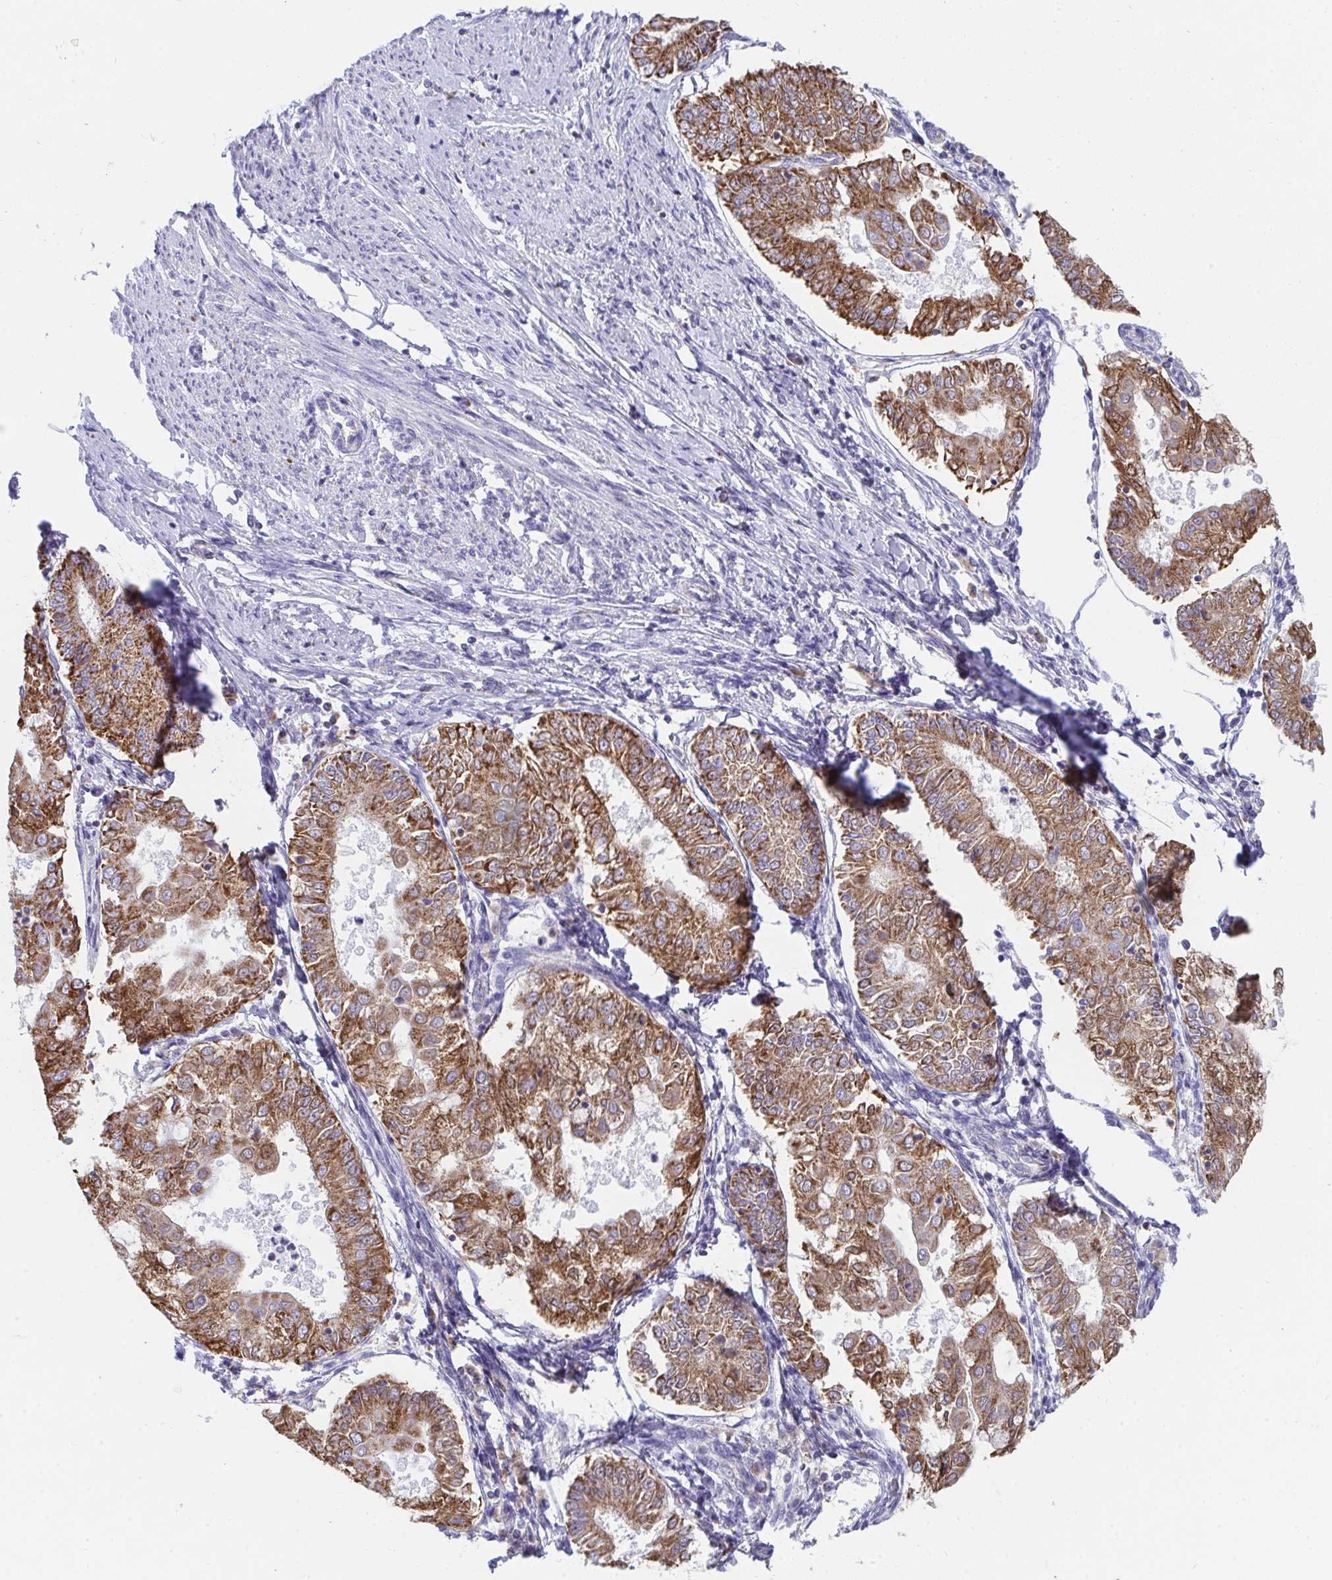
{"staining": {"intensity": "moderate", "quantity": ">75%", "location": "cytoplasmic/membranous"}, "tissue": "endometrial cancer", "cell_type": "Tumor cells", "image_type": "cancer", "snomed": [{"axis": "morphology", "description": "Adenocarcinoma, NOS"}, {"axis": "topography", "description": "Endometrium"}], "caption": "High-magnification brightfield microscopy of adenocarcinoma (endometrial) stained with DAB (brown) and counterstained with hematoxylin (blue). tumor cells exhibit moderate cytoplasmic/membranous expression is seen in approximately>75% of cells.", "gene": "AIFM1", "patient": {"sex": "female", "age": 68}}